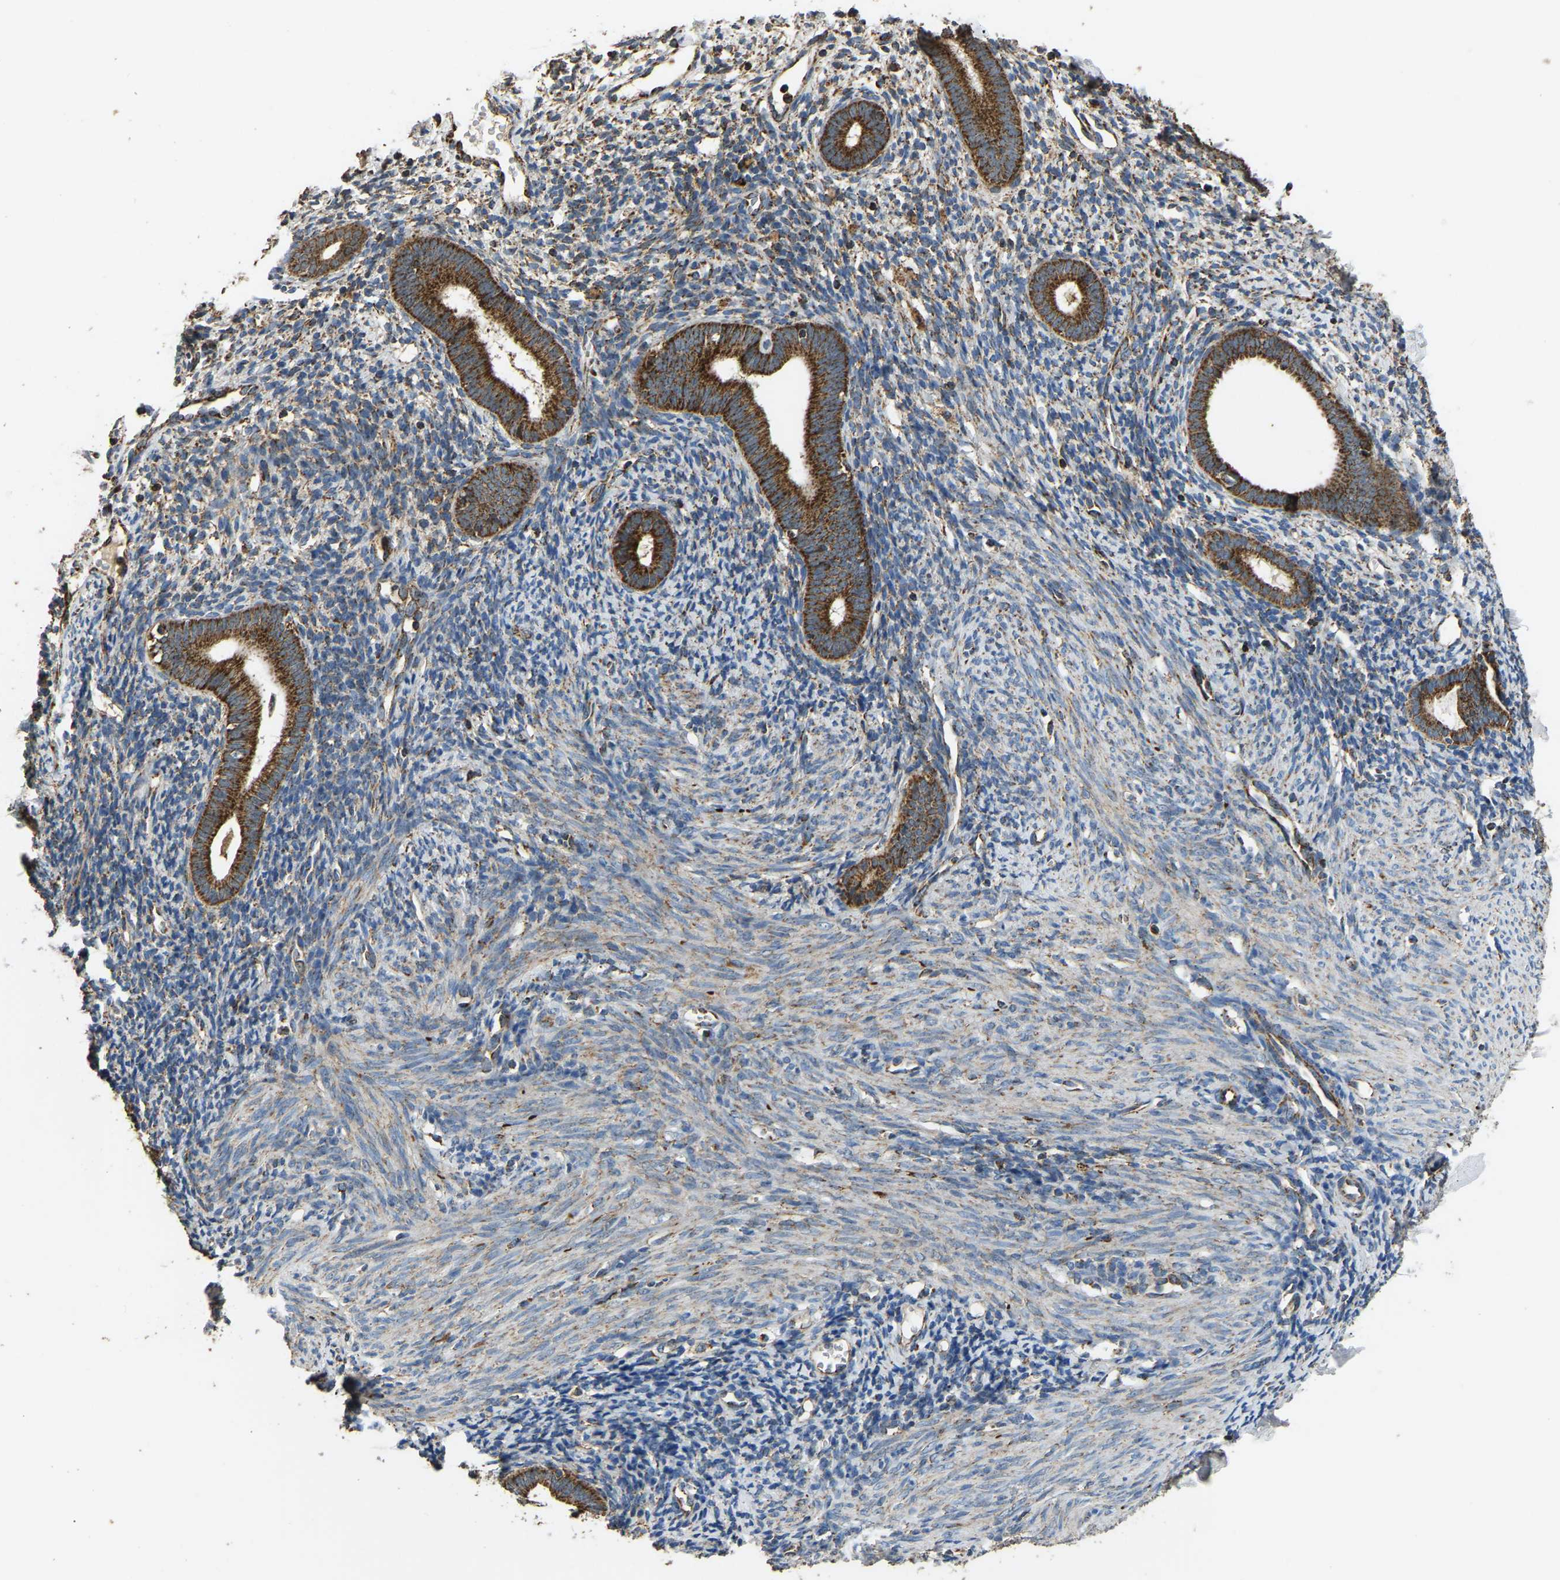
{"staining": {"intensity": "strong", "quantity": "<25%", "location": "cytoplasmic/membranous"}, "tissue": "endometrium", "cell_type": "Cells in endometrial stroma", "image_type": "normal", "snomed": [{"axis": "morphology", "description": "Normal tissue, NOS"}, {"axis": "morphology", "description": "Adenocarcinoma, NOS"}, {"axis": "topography", "description": "Endometrium"}], "caption": "This image displays IHC staining of normal human endometrium, with medium strong cytoplasmic/membranous expression in approximately <25% of cells in endometrial stroma.", "gene": "TUFM", "patient": {"sex": "female", "age": 57}}